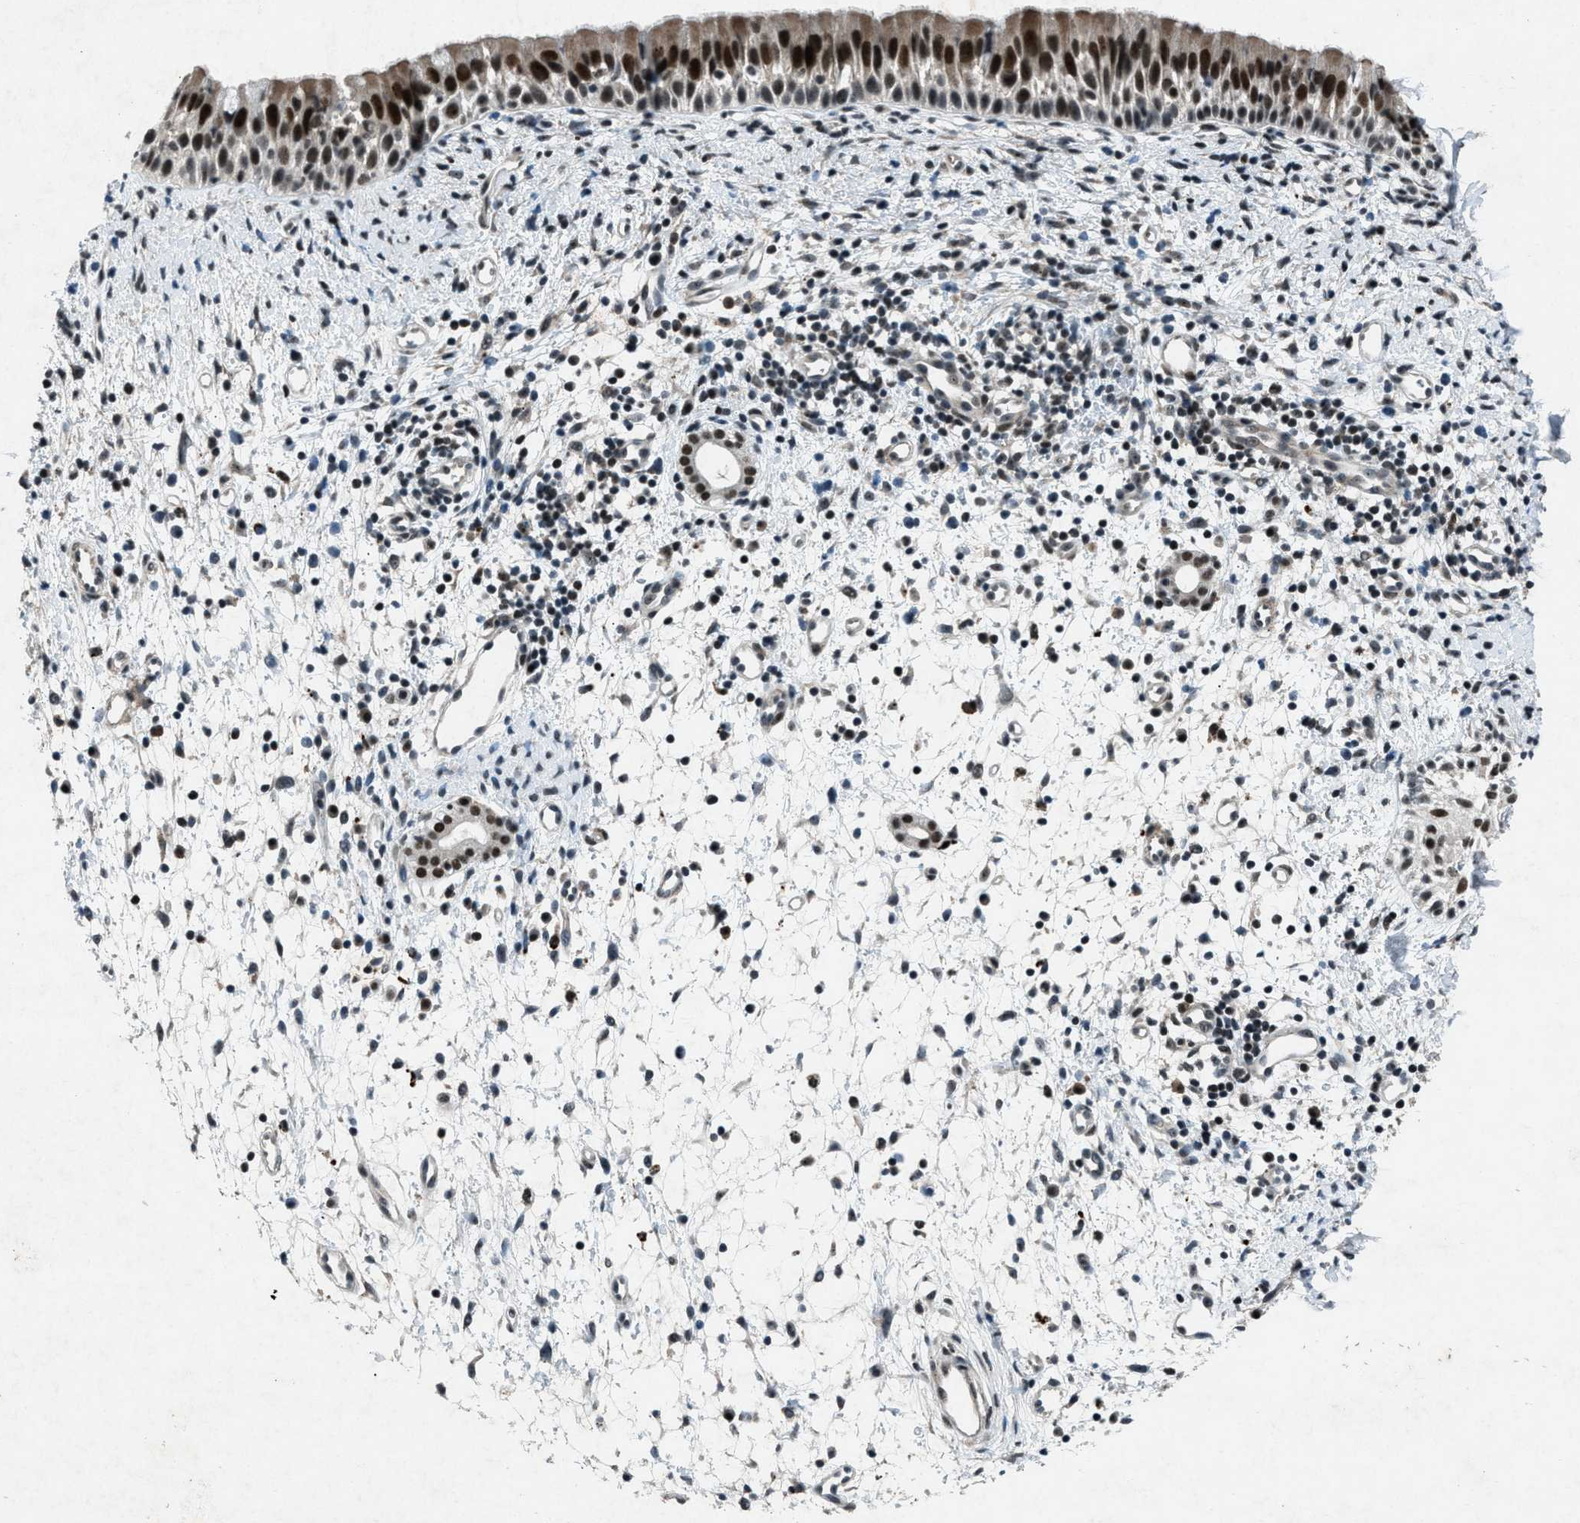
{"staining": {"intensity": "strong", "quantity": ">75%", "location": "cytoplasmic/membranous,nuclear"}, "tissue": "nasopharynx", "cell_type": "Respiratory epithelial cells", "image_type": "normal", "snomed": [{"axis": "morphology", "description": "Normal tissue, NOS"}, {"axis": "topography", "description": "Nasopharynx"}], "caption": "Respiratory epithelial cells demonstrate high levels of strong cytoplasmic/membranous,nuclear expression in approximately >75% of cells in benign nasopharynx. The staining was performed using DAB (3,3'-diaminobenzidine), with brown indicating positive protein expression. Nuclei are stained blue with hematoxylin.", "gene": "ADCY1", "patient": {"sex": "male", "age": 22}}